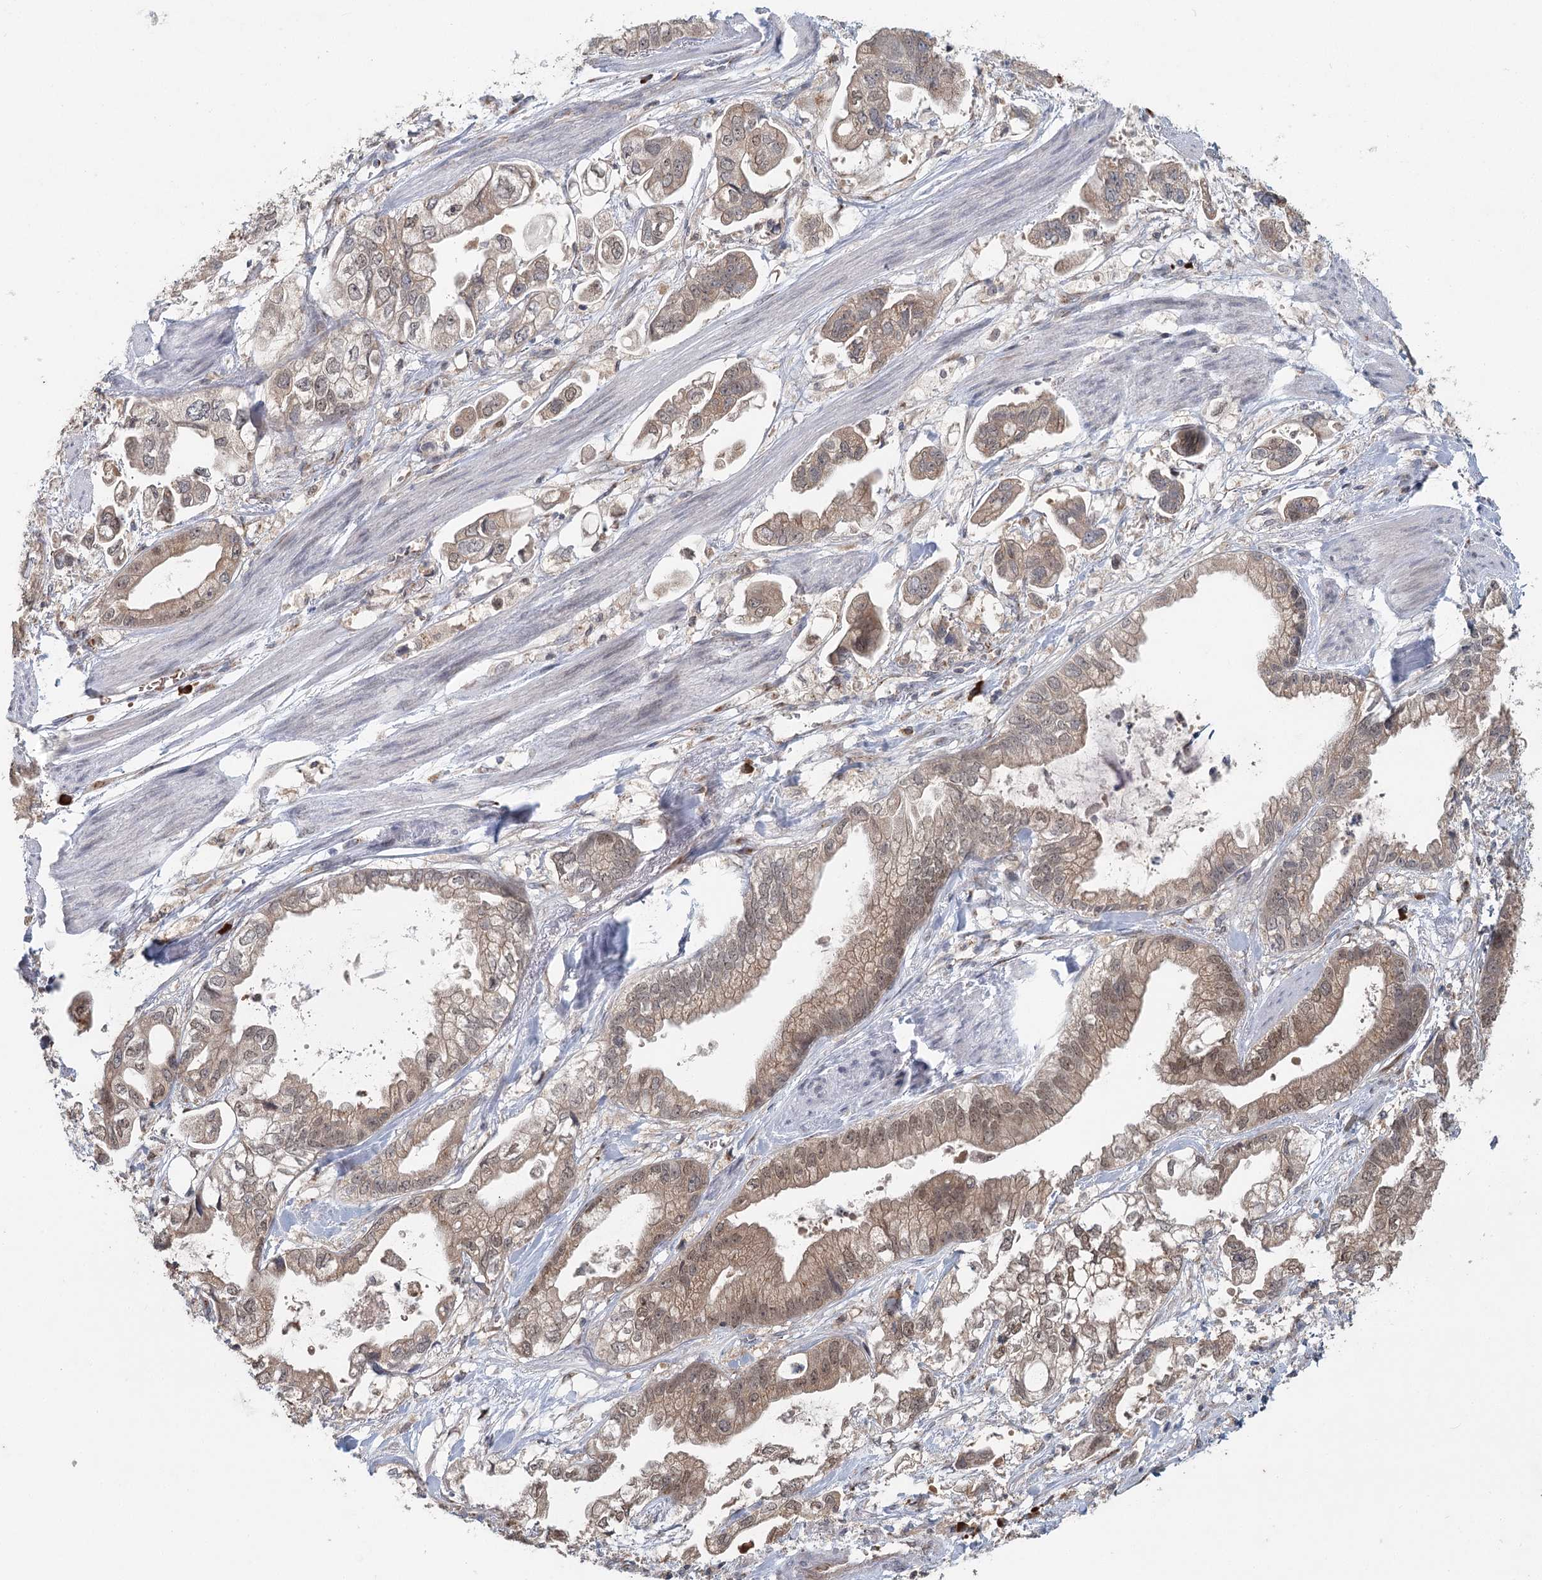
{"staining": {"intensity": "weak", "quantity": ">75%", "location": "cytoplasmic/membranous,nuclear"}, "tissue": "stomach cancer", "cell_type": "Tumor cells", "image_type": "cancer", "snomed": [{"axis": "morphology", "description": "Adenocarcinoma, NOS"}, {"axis": "topography", "description": "Stomach"}], "caption": "IHC (DAB) staining of human stomach adenocarcinoma exhibits weak cytoplasmic/membranous and nuclear protein positivity in approximately >75% of tumor cells. The staining was performed using DAB to visualize the protein expression in brown, while the nuclei were stained in blue with hematoxylin (Magnification: 20x).", "gene": "ADK", "patient": {"sex": "male", "age": 62}}